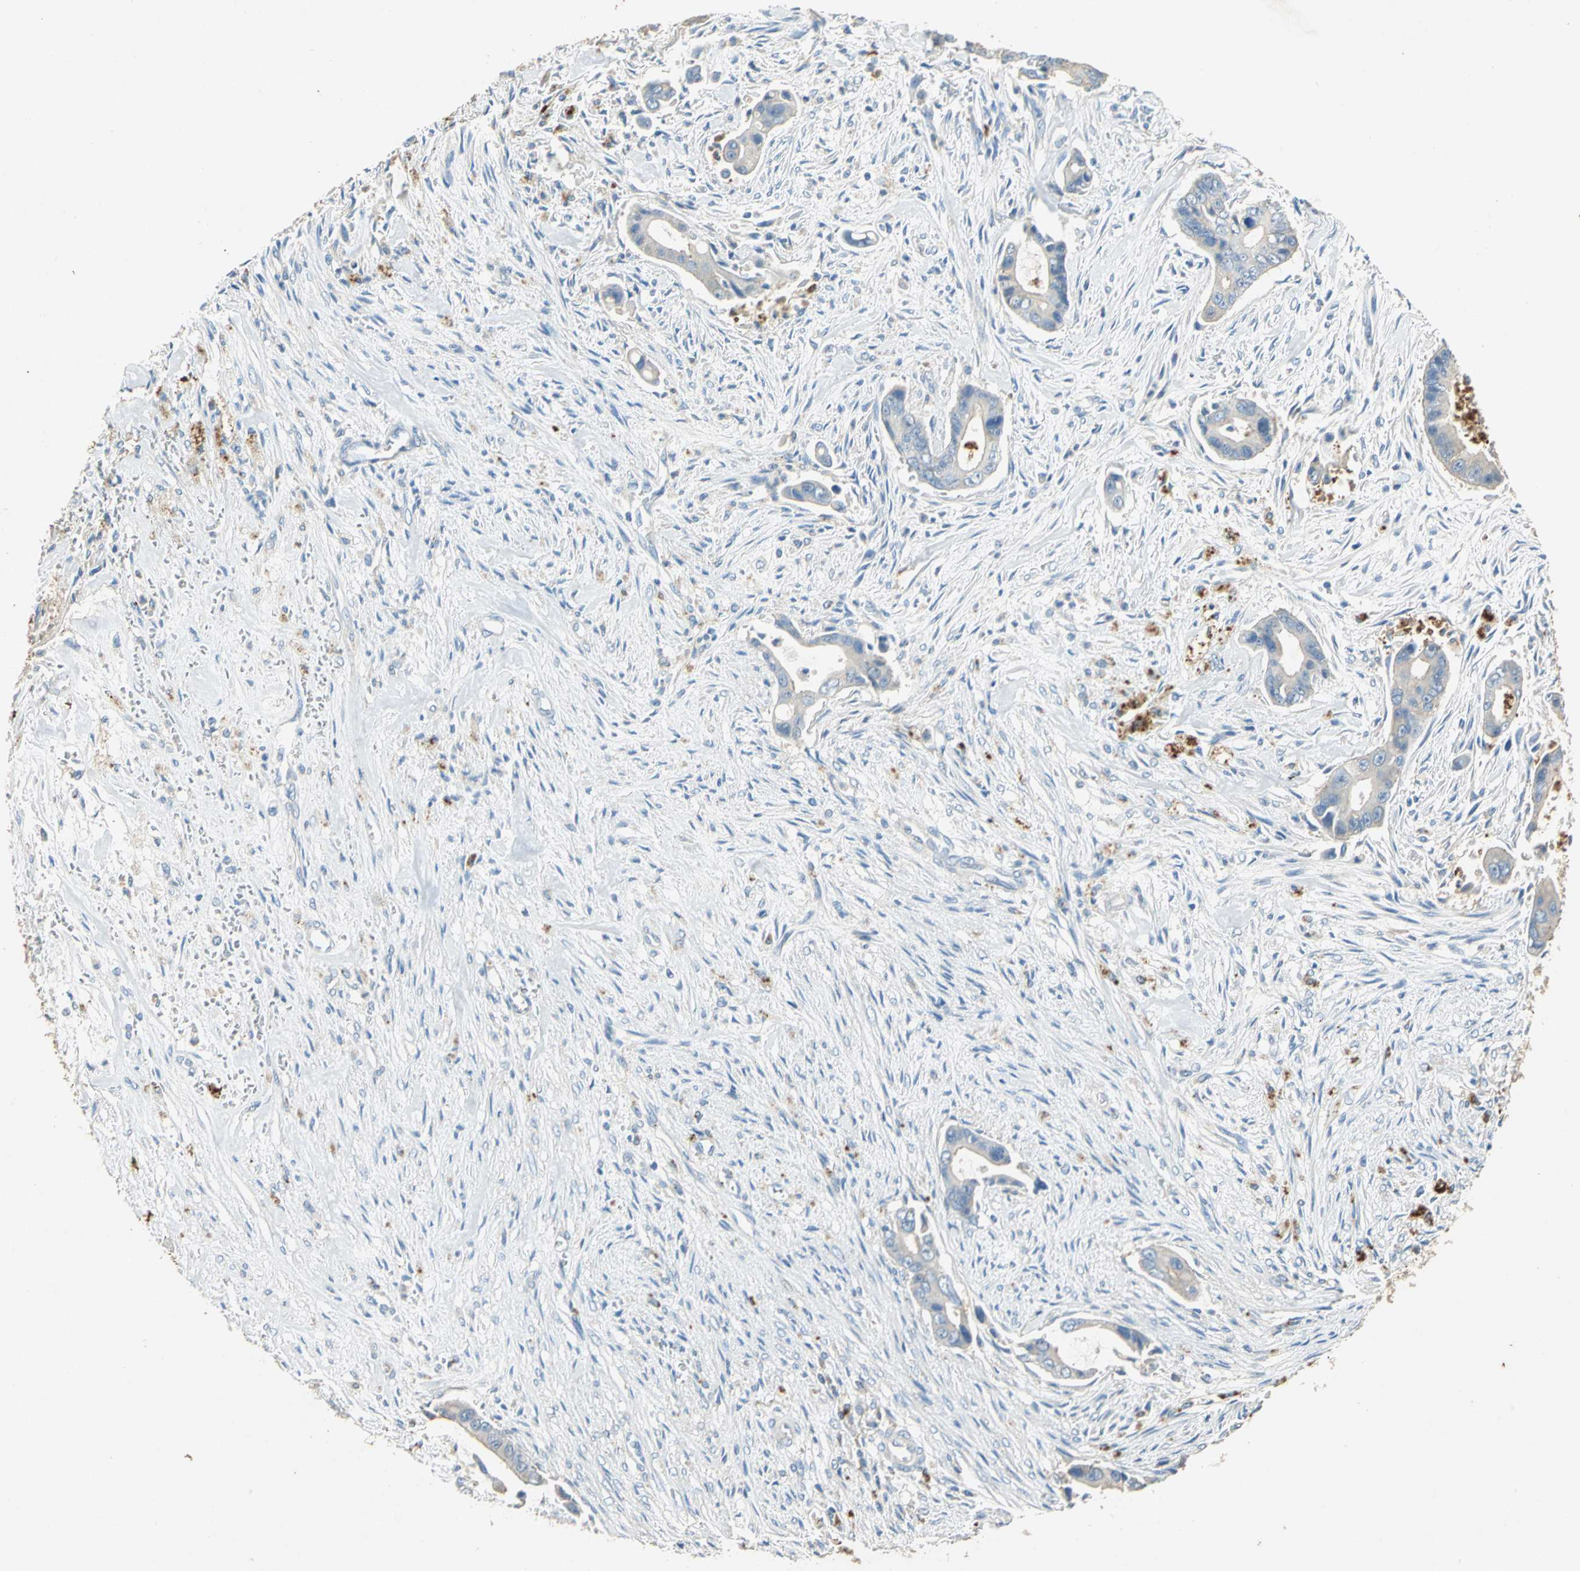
{"staining": {"intensity": "weak", "quantity": ">75%", "location": "cytoplasmic/membranous"}, "tissue": "liver cancer", "cell_type": "Tumor cells", "image_type": "cancer", "snomed": [{"axis": "morphology", "description": "Cholangiocarcinoma"}, {"axis": "topography", "description": "Liver"}], "caption": "DAB immunohistochemical staining of liver cholangiocarcinoma shows weak cytoplasmic/membranous protein staining in about >75% of tumor cells.", "gene": "ADAMTS5", "patient": {"sex": "female", "age": 55}}